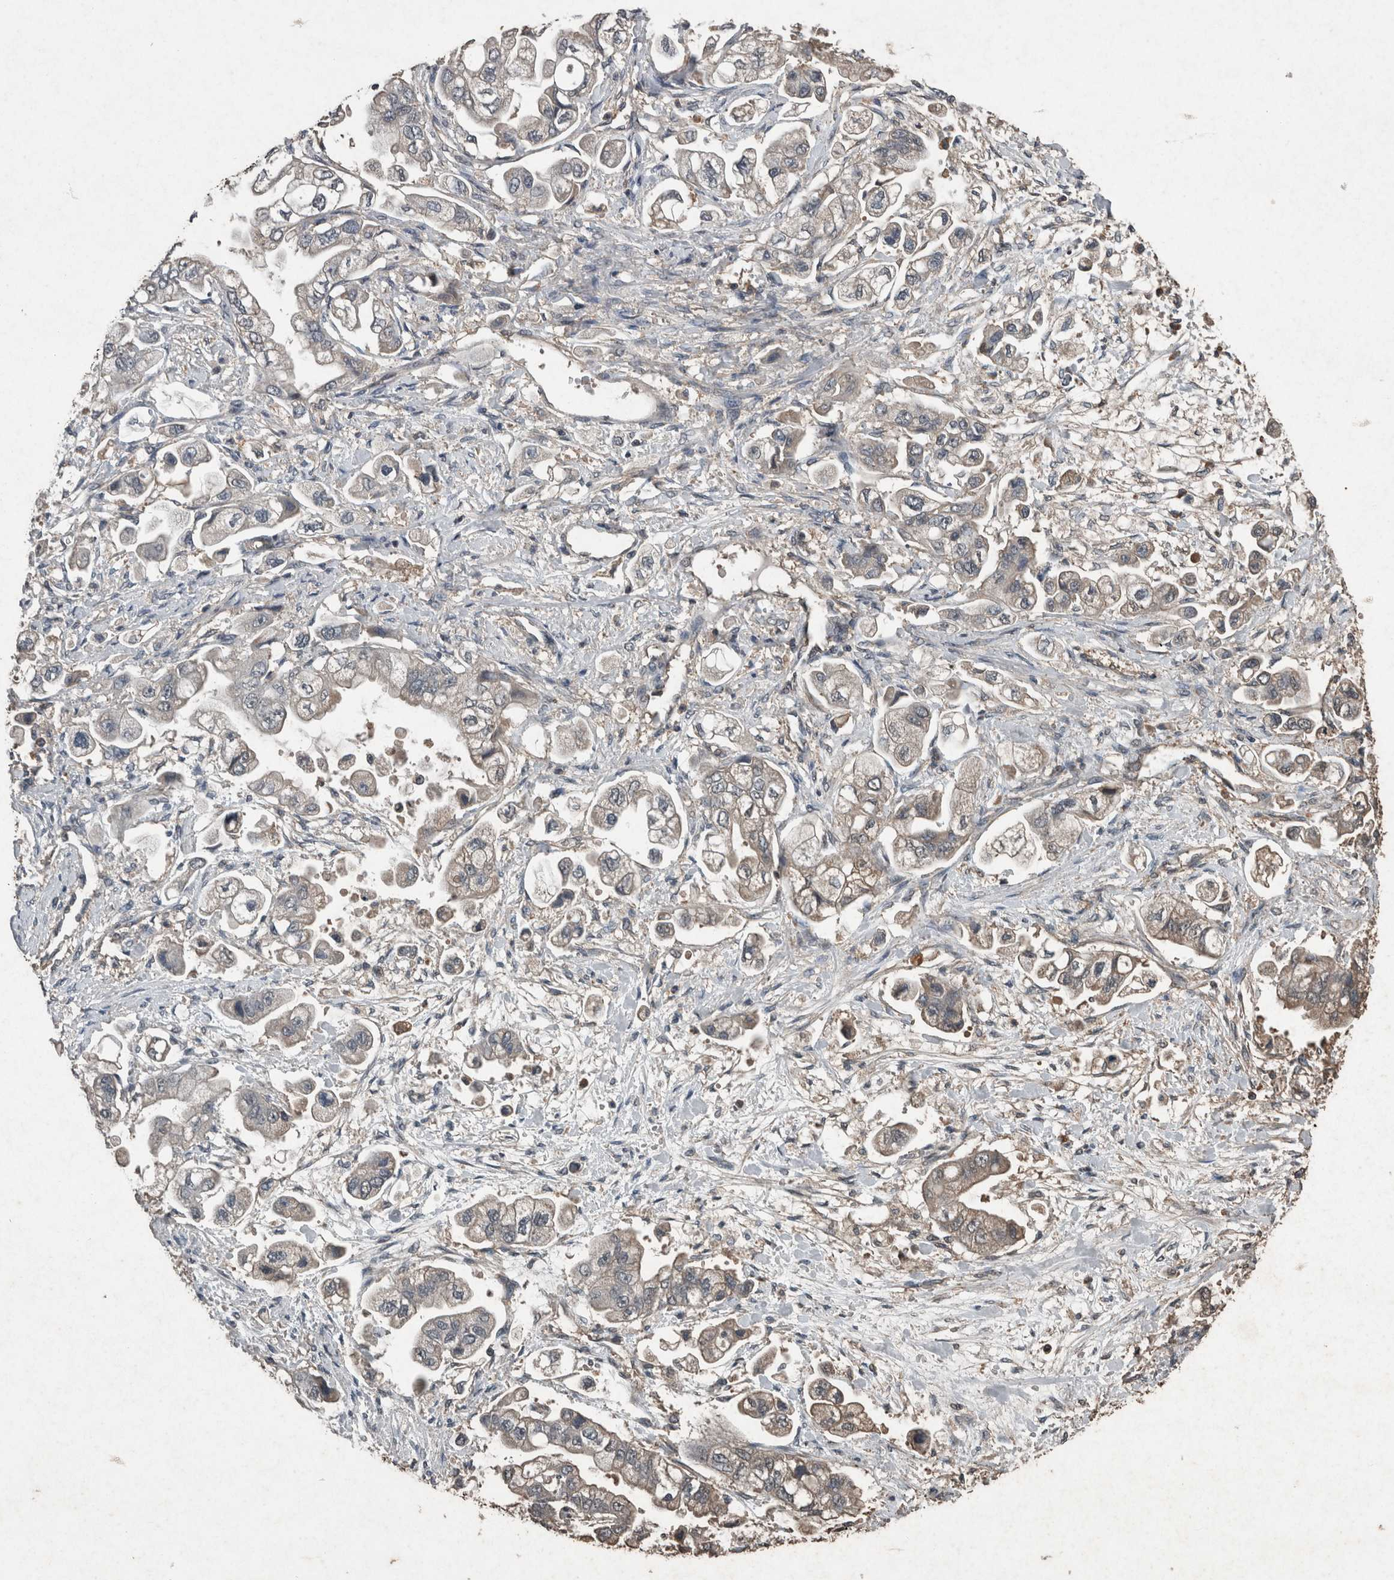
{"staining": {"intensity": "weak", "quantity": "<25%", "location": "cytoplasmic/membranous"}, "tissue": "stomach cancer", "cell_type": "Tumor cells", "image_type": "cancer", "snomed": [{"axis": "morphology", "description": "Adenocarcinoma, NOS"}, {"axis": "topography", "description": "Stomach"}], "caption": "Tumor cells are negative for protein expression in human stomach cancer.", "gene": "FGFRL1", "patient": {"sex": "male", "age": 62}}